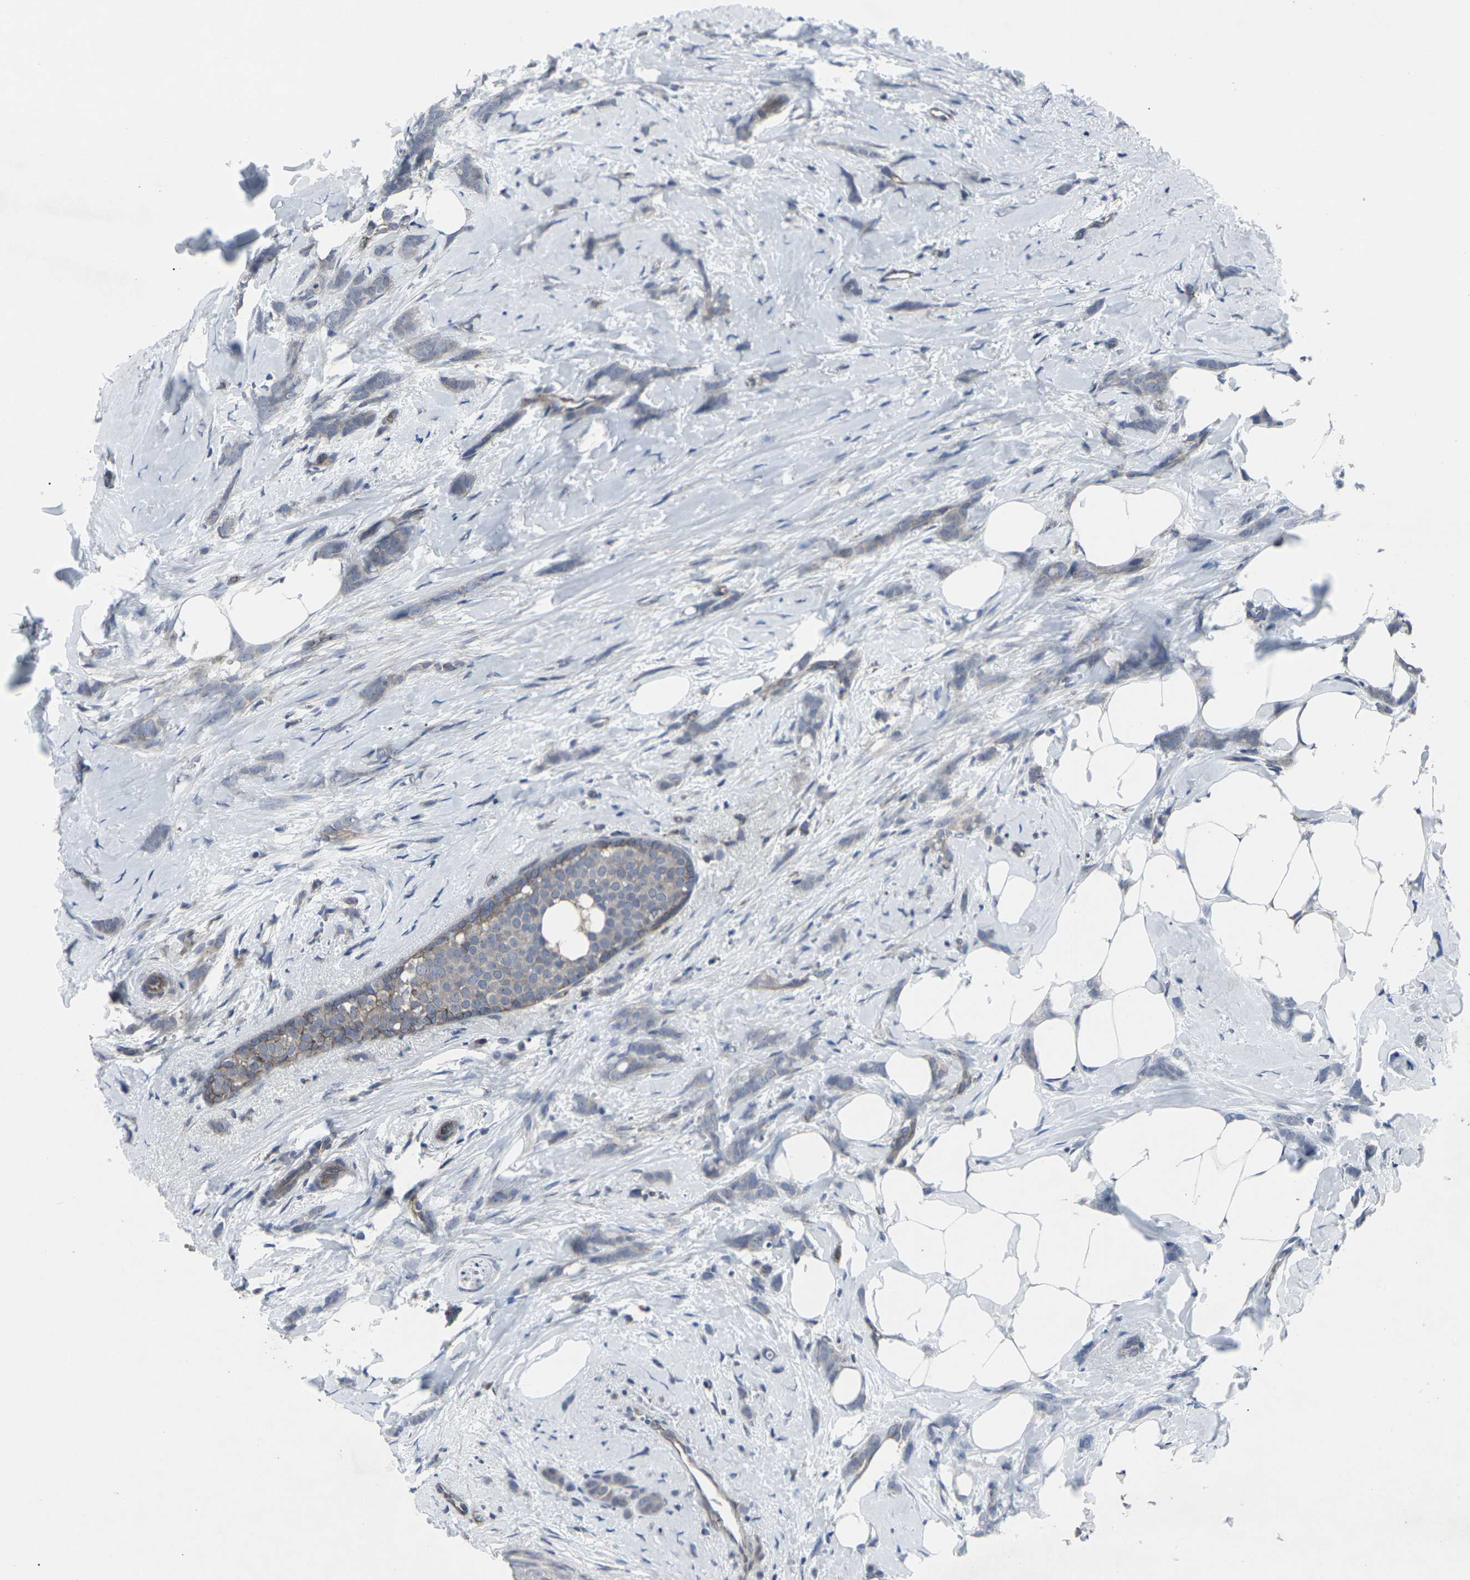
{"staining": {"intensity": "moderate", "quantity": "<25%", "location": "cytoplasmic/membranous"}, "tissue": "breast cancer", "cell_type": "Tumor cells", "image_type": "cancer", "snomed": [{"axis": "morphology", "description": "Lobular carcinoma, in situ"}, {"axis": "morphology", "description": "Lobular carcinoma"}, {"axis": "topography", "description": "Breast"}], "caption": "Protein staining demonstrates moderate cytoplasmic/membranous positivity in about <25% of tumor cells in lobular carcinoma in situ (breast).", "gene": "MAPKAPK2", "patient": {"sex": "female", "age": 41}}